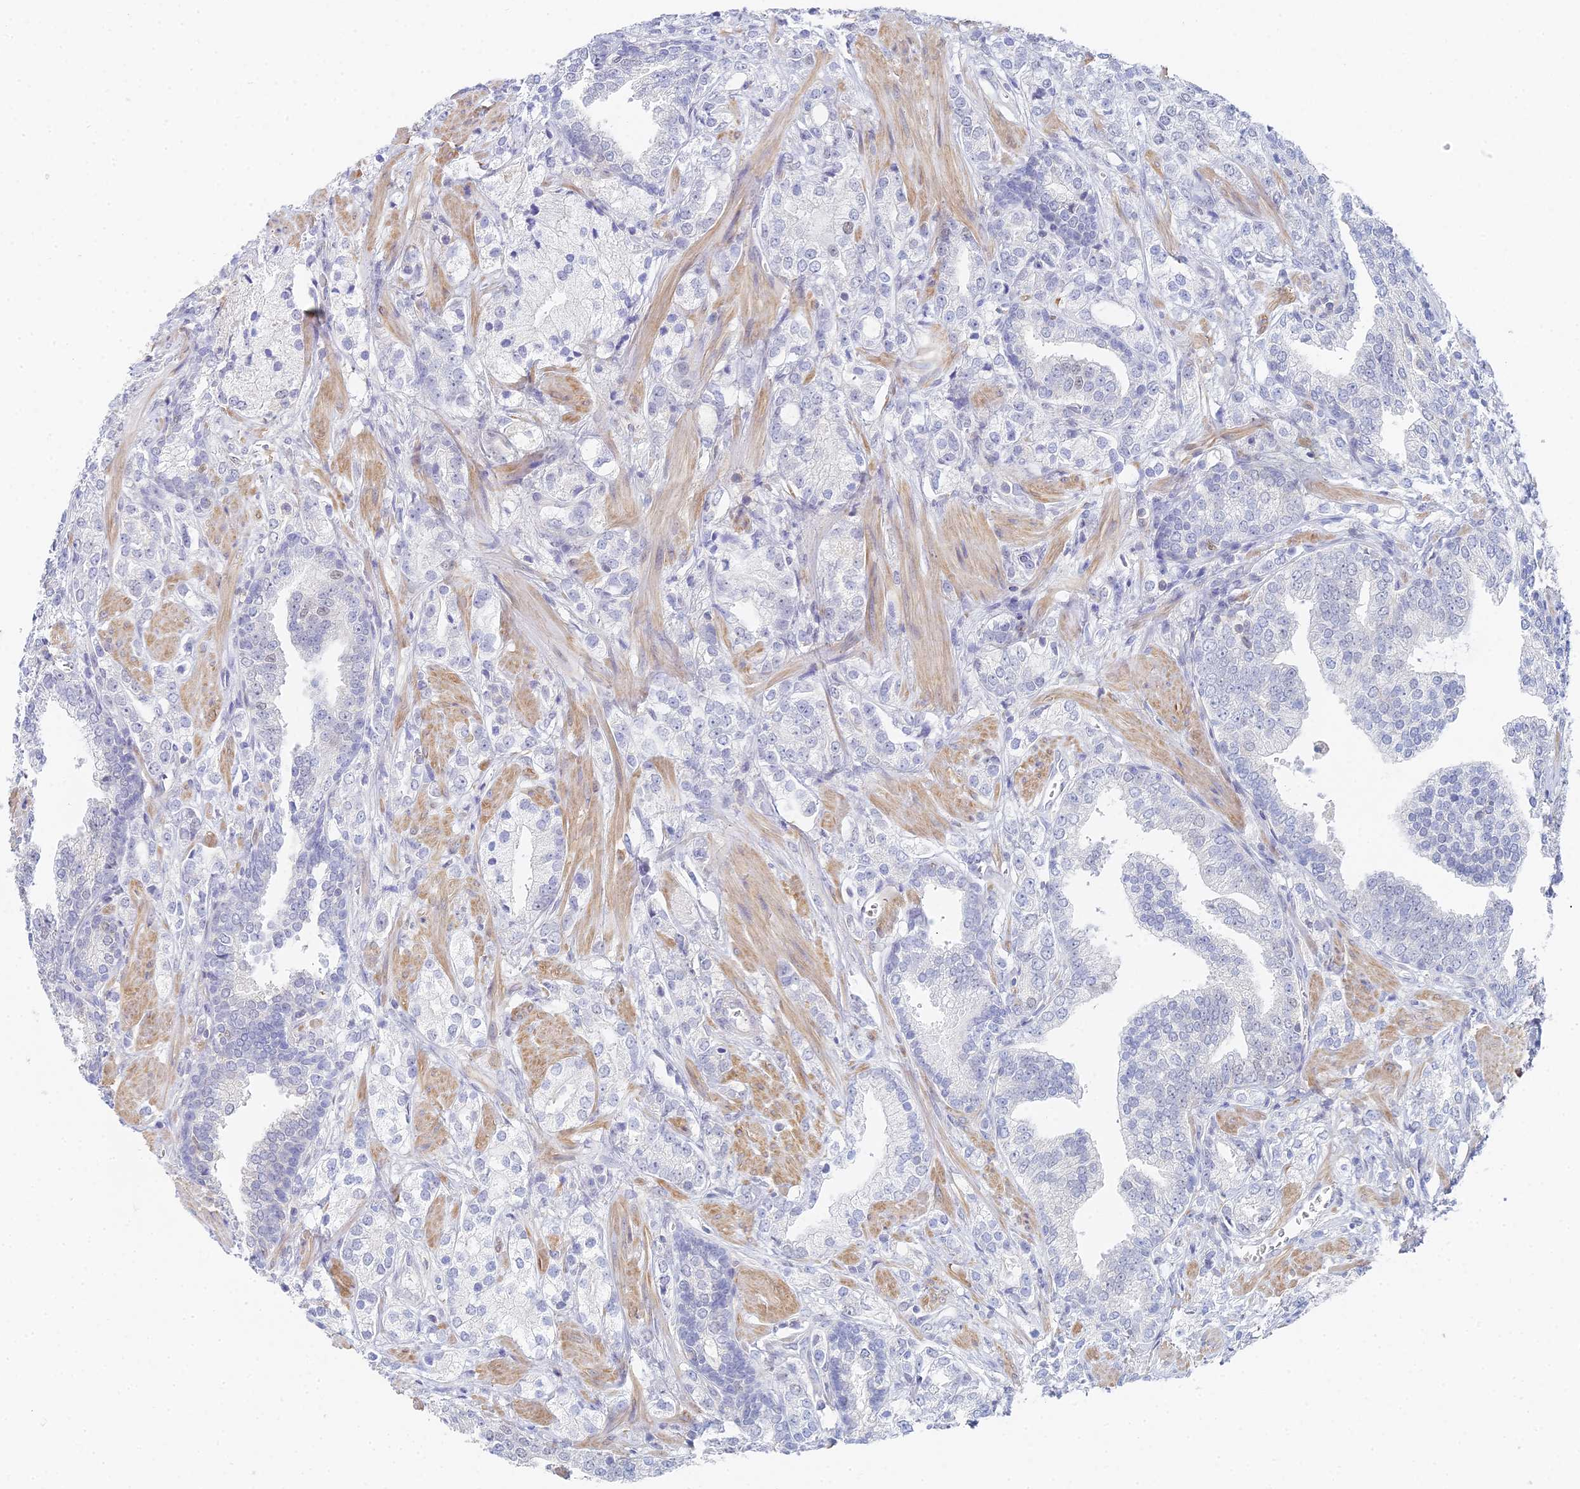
{"staining": {"intensity": "negative", "quantity": "none", "location": "none"}, "tissue": "prostate cancer", "cell_type": "Tumor cells", "image_type": "cancer", "snomed": [{"axis": "morphology", "description": "Adenocarcinoma, High grade"}, {"axis": "topography", "description": "Prostate"}], "caption": "Tumor cells show no significant protein positivity in prostate adenocarcinoma (high-grade).", "gene": "MCM2", "patient": {"sex": "male", "age": 50}}